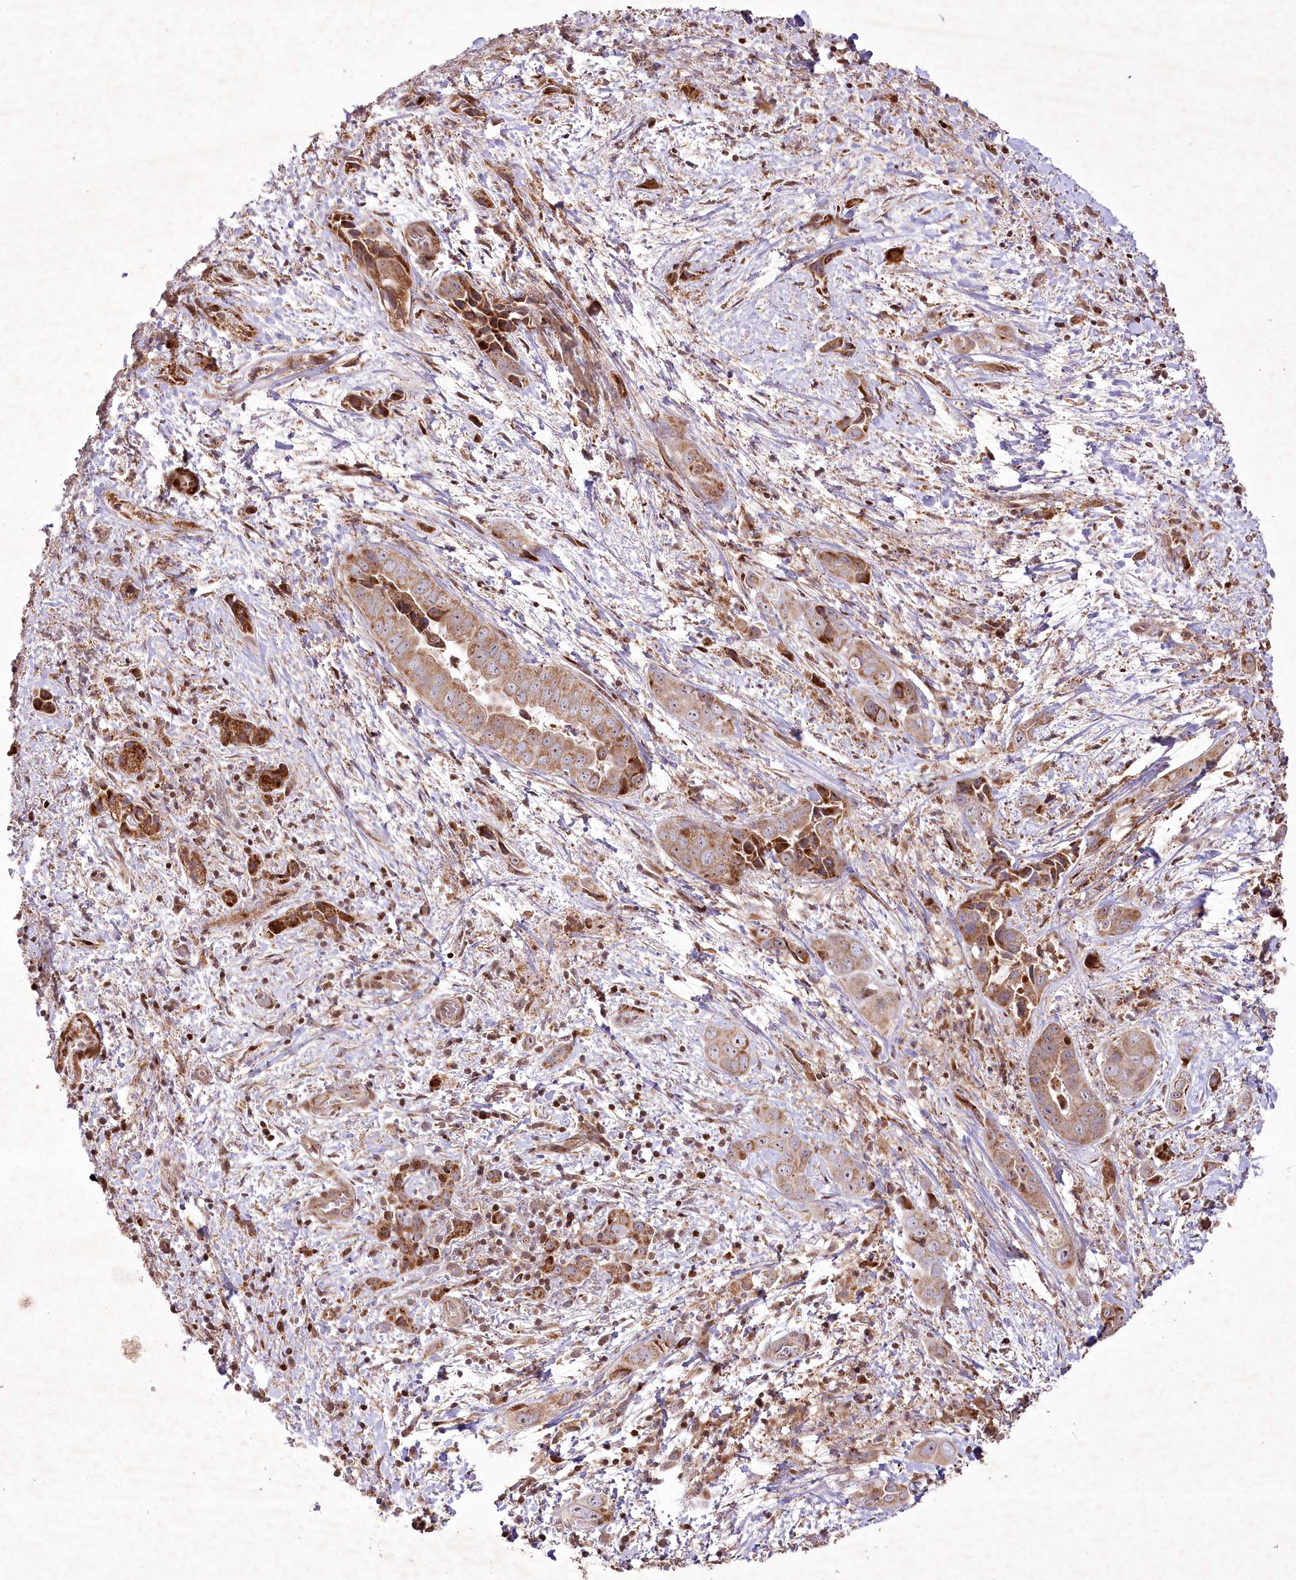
{"staining": {"intensity": "moderate", "quantity": ">75%", "location": "cytoplasmic/membranous"}, "tissue": "liver cancer", "cell_type": "Tumor cells", "image_type": "cancer", "snomed": [{"axis": "morphology", "description": "Cholangiocarcinoma"}, {"axis": "topography", "description": "Liver"}], "caption": "Moderate cytoplasmic/membranous positivity is seen in approximately >75% of tumor cells in liver cholangiocarcinoma.", "gene": "PSTK", "patient": {"sex": "female", "age": 52}}